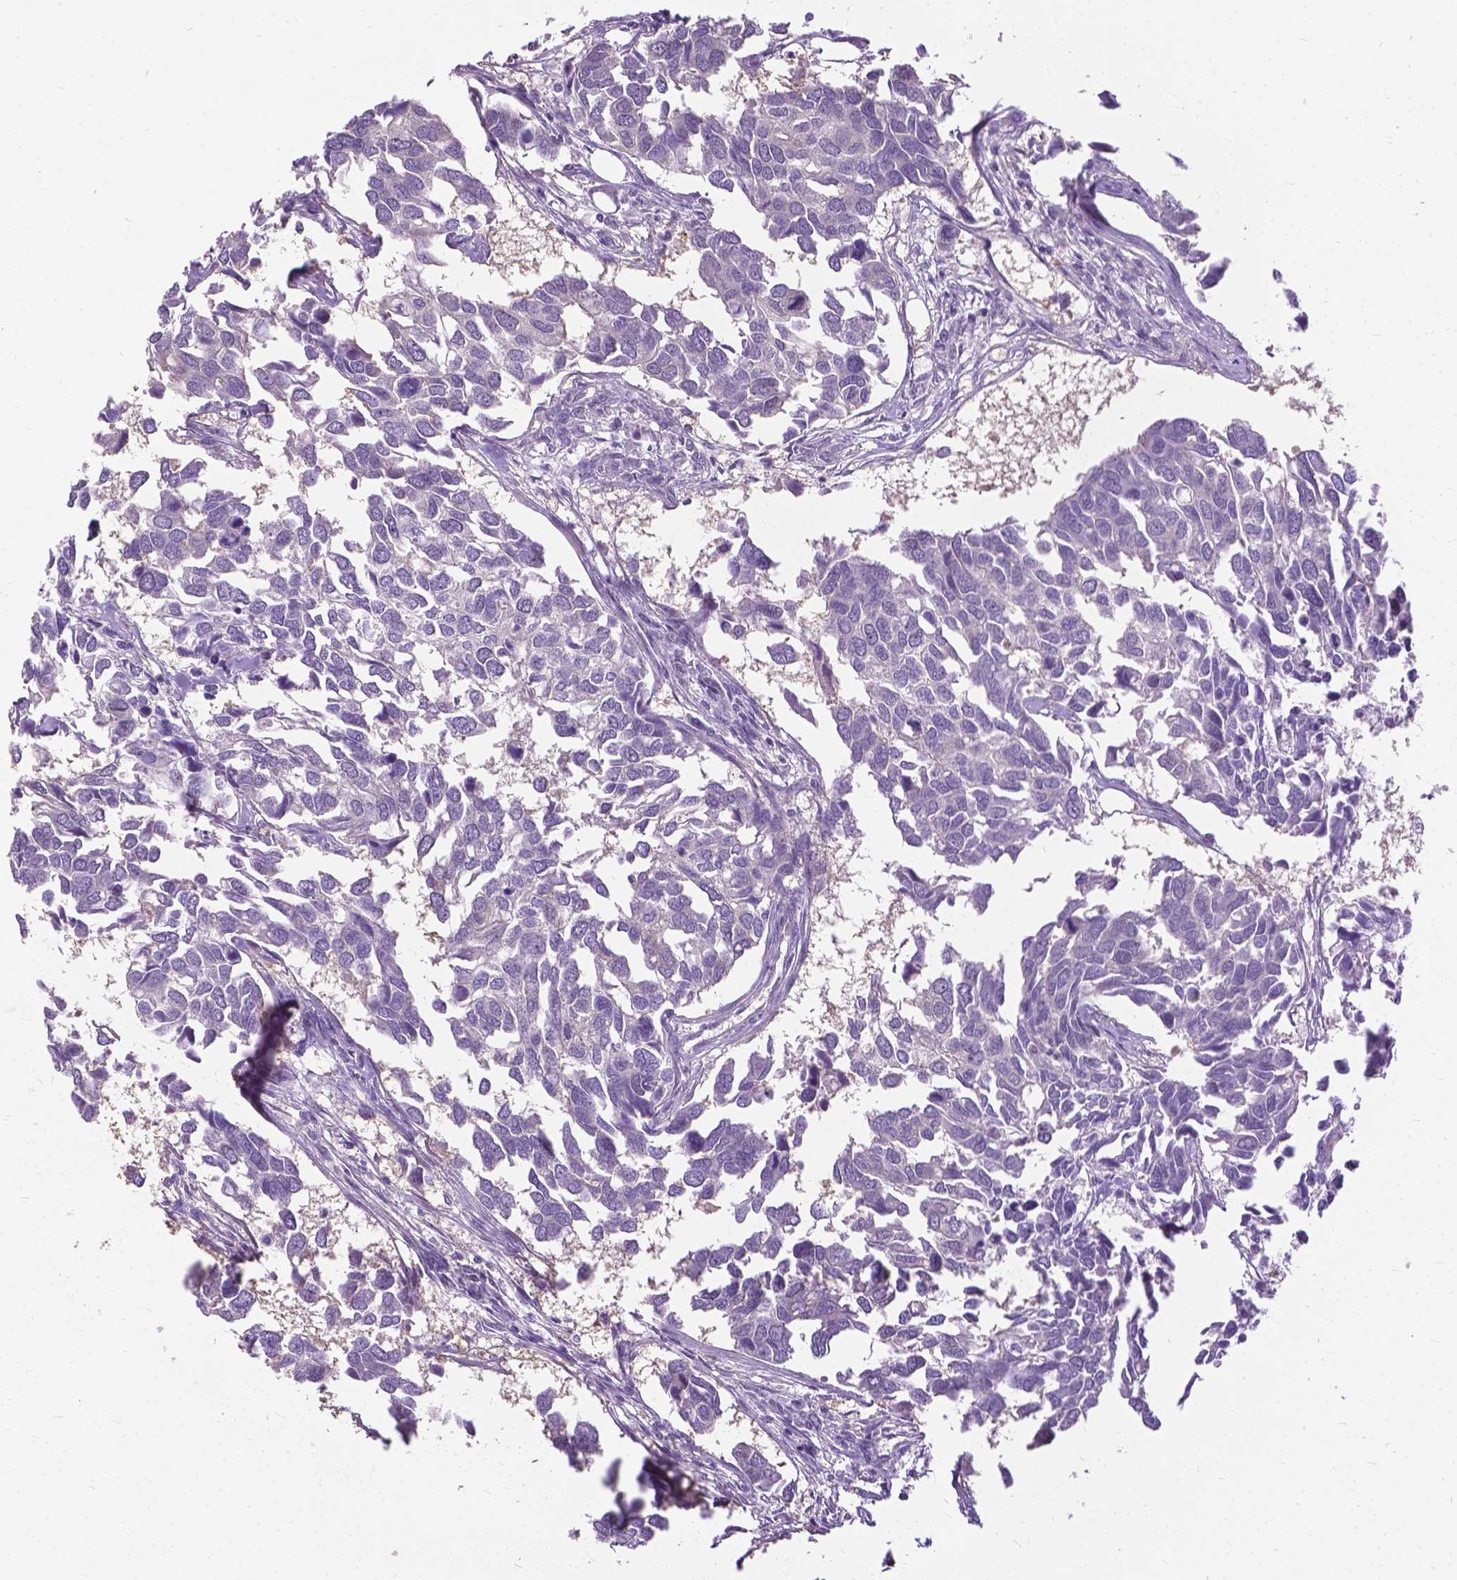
{"staining": {"intensity": "negative", "quantity": "none", "location": "none"}, "tissue": "breast cancer", "cell_type": "Tumor cells", "image_type": "cancer", "snomed": [{"axis": "morphology", "description": "Duct carcinoma"}, {"axis": "topography", "description": "Breast"}], "caption": "Immunohistochemical staining of breast intraductal carcinoma exhibits no significant positivity in tumor cells.", "gene": "JAK3", "patient": {"sex": "female", "age": 83}}